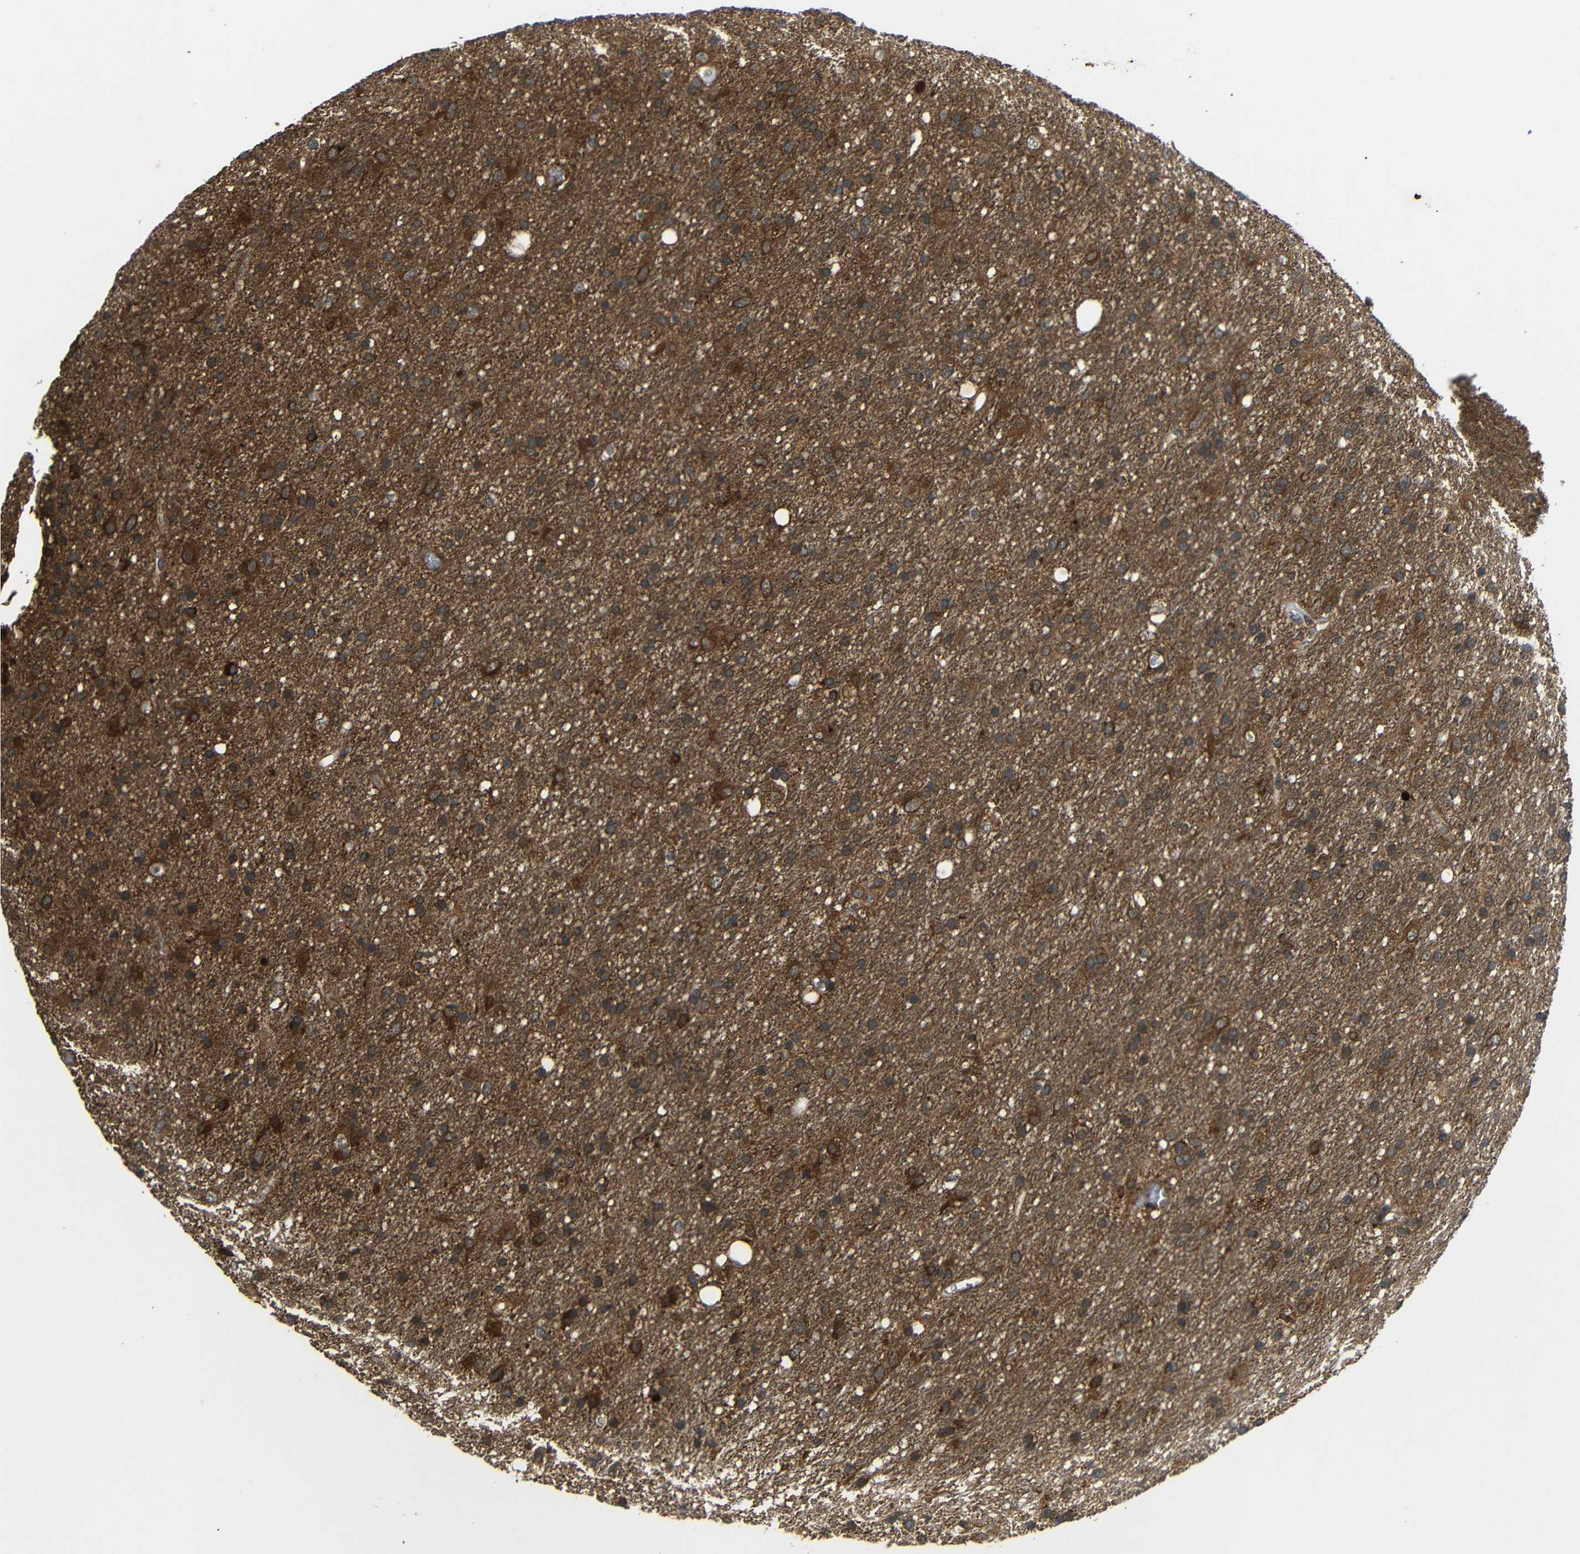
{"staining": {"intensity": "strong", "quantity": "25%-75%", "location": "cytoplasmic/membranous"}, "tissue": "glioma", "cell_type": "Tumor cells", "image_type": "cancer", "snomed": [{"axis": "morphology", "description": "Glioma, malignant, Low grade"}, {"axis": "topography", "description": "Brain"}], "caption": "DAB immunohistochemical staining of human malignant glioma (low-grade) shows strong cytoplasmic/membranous protein positivity in approximately 25%-75% of tumor cells. The protein is stained brown, and the nuclei are stained in blue (DAB IHC with brightfield microscopy, high magnification).", "gene": "TRPC1", "patient": {"sex": "male", "age": 77}}